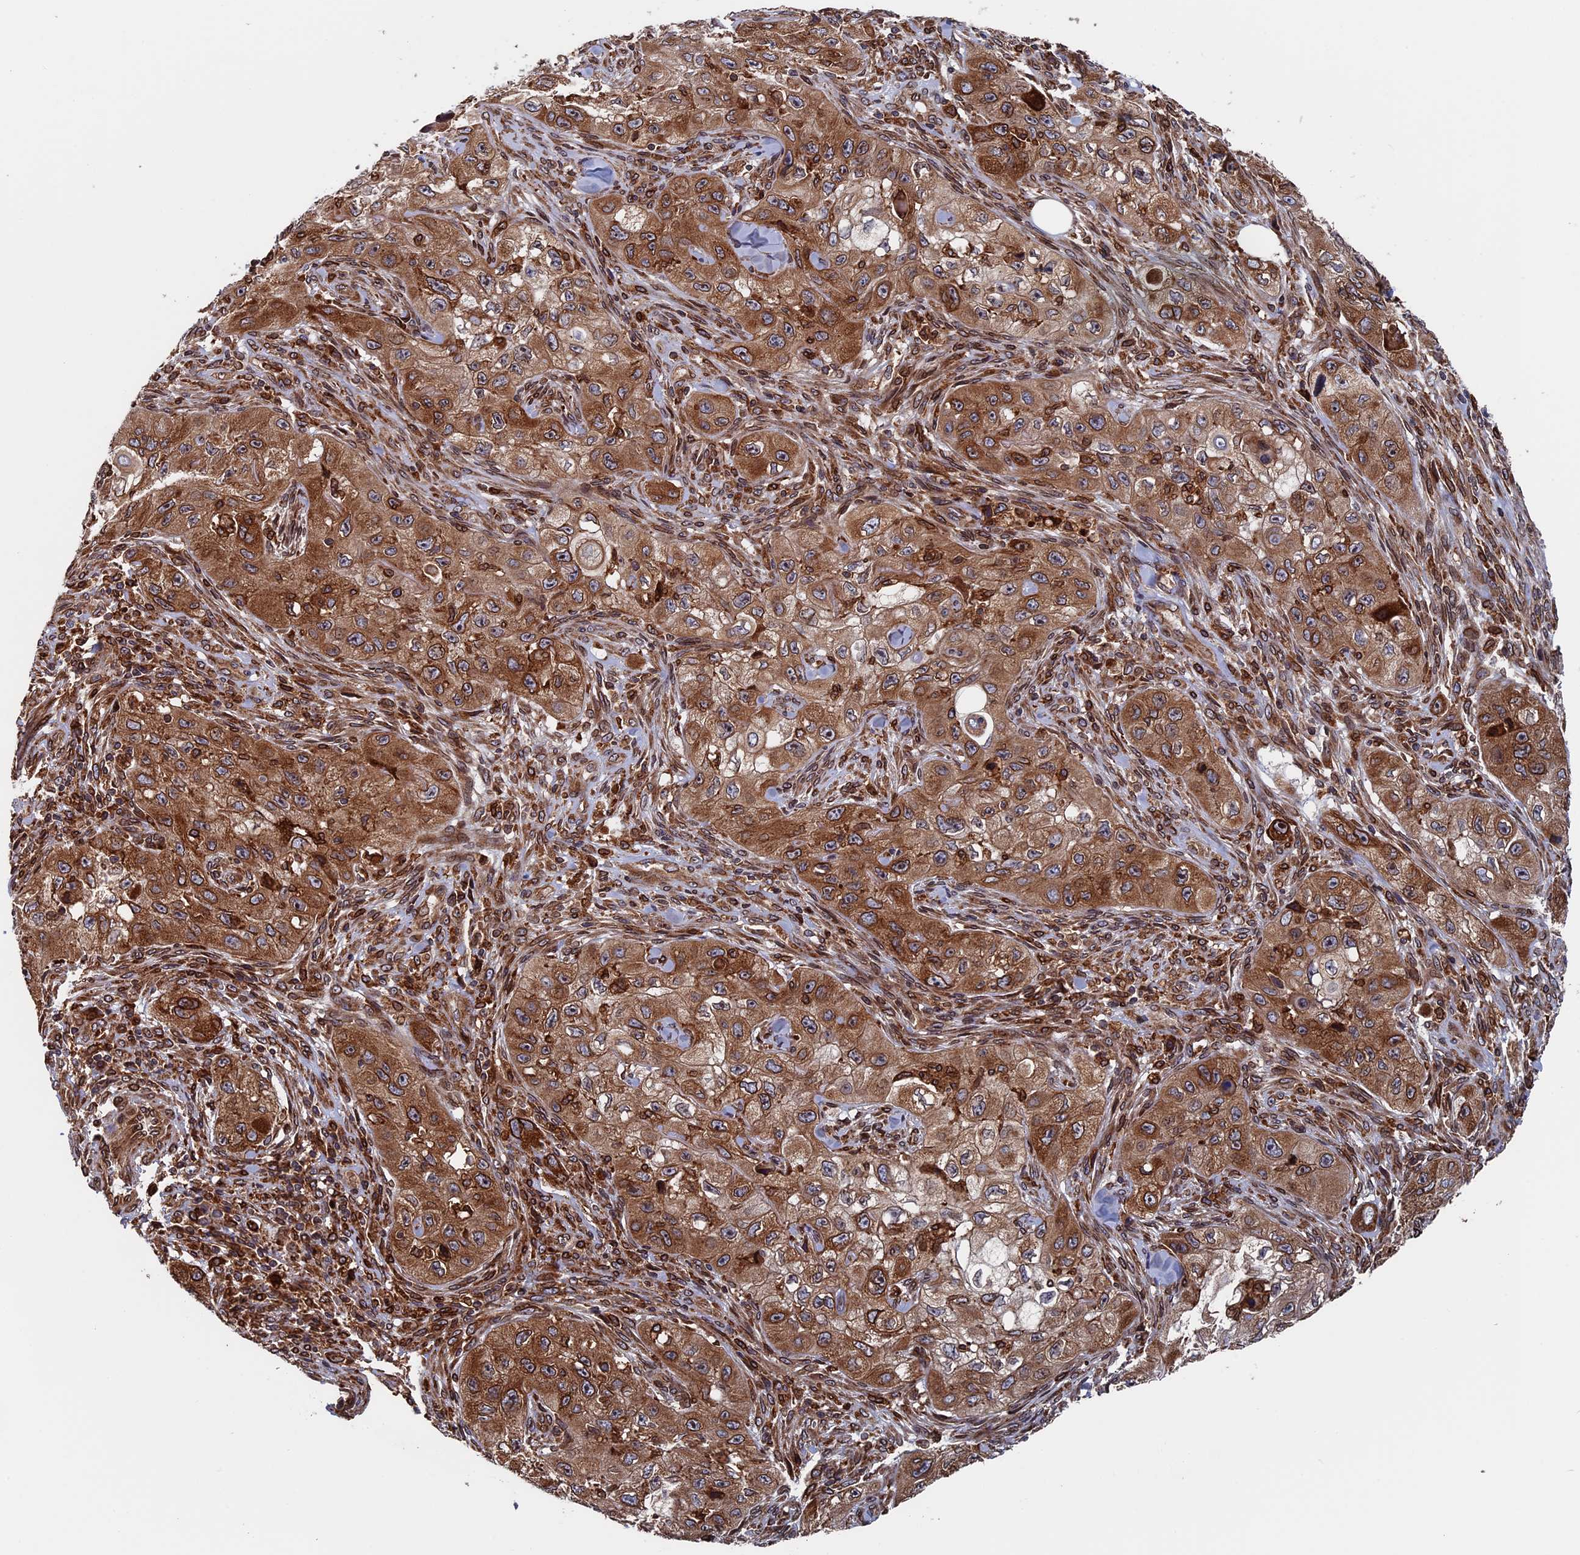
{"staining": {"intensity": "strong", "quantity": ">75%", "location": "cytoplasmic/membranous"}, "tissue": "skin cancer", "cell_type": "Tumor cells", "image_type": "cancer", "snomed": [{"axis": "morphology", "description": "Squamous cell carcinoma, NOS"}, {"axis": "topography", "description": "Skin"}, {"axis": "topography", "description": "Subcutis"}], "caption": "Human squamous cell carcinoma (skin) stained with a brown dye reveals strong cytoplasmic/membranous positive expression in about >75% of tumor cells.", "gene": "RPUSD1", "patient": {"sex": "male", "age": 73}}